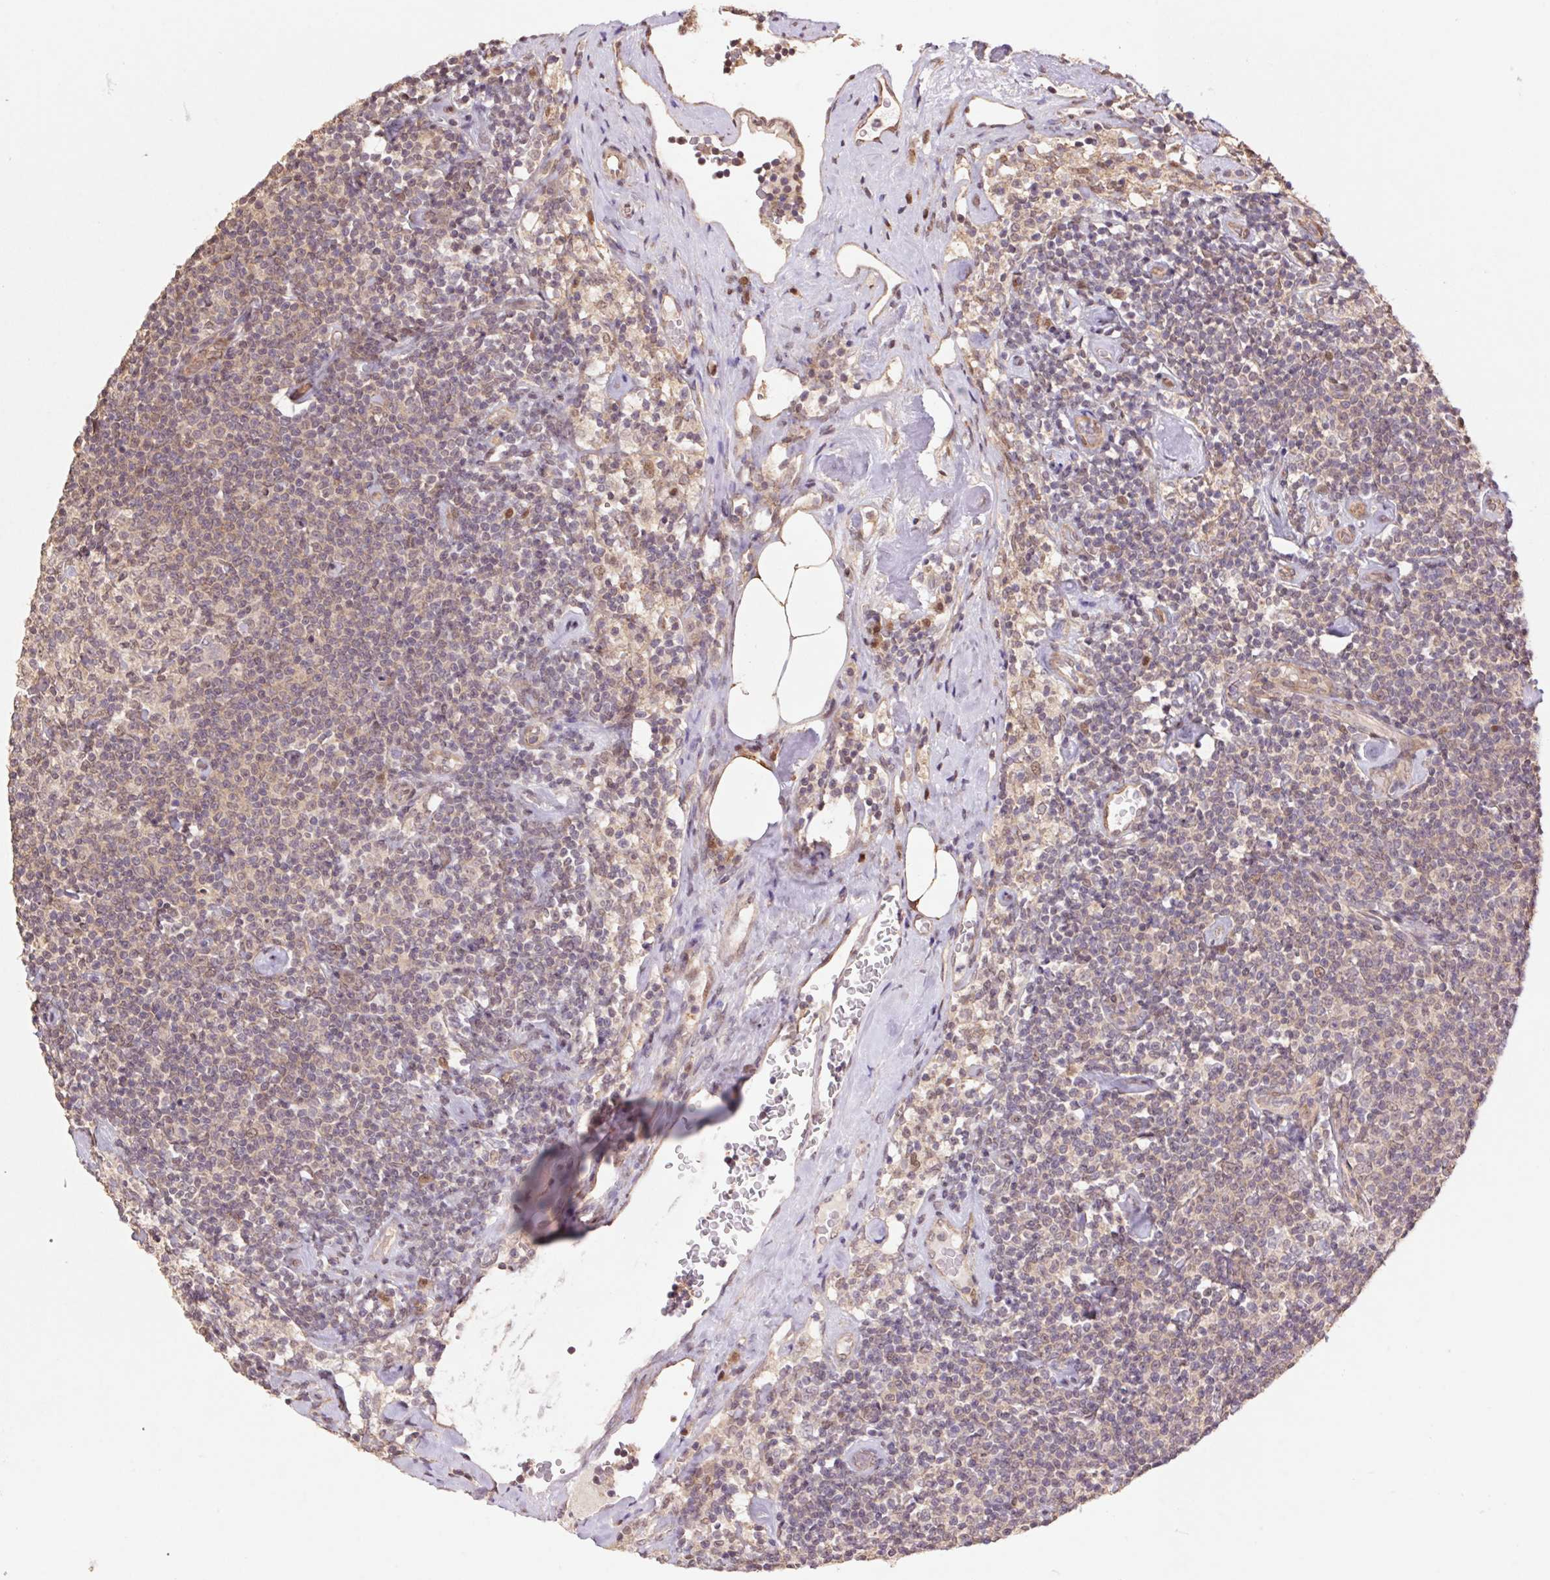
{"staining": {"intensity": "negative", "quantity": "none", "location": "none"}, "tissue": "lymphoma", "cell_type": "Tumor cells", "image_type": "cancer", "snomed": [{"axis": "morphology", "description": "Malignant lymphoma, non-Hodgkin's type, Low grade"}, {"axis": "topography", "description": "Lymph node"}], "caption": "There is no significant positivity in tumor cells of low-grade malignant lymphoma, non-Hodgkin's type. (IHC, brightfield microscopy, high magnification).", "gene": "CUTA", "patient": {"sex": "male", "age": 81}}